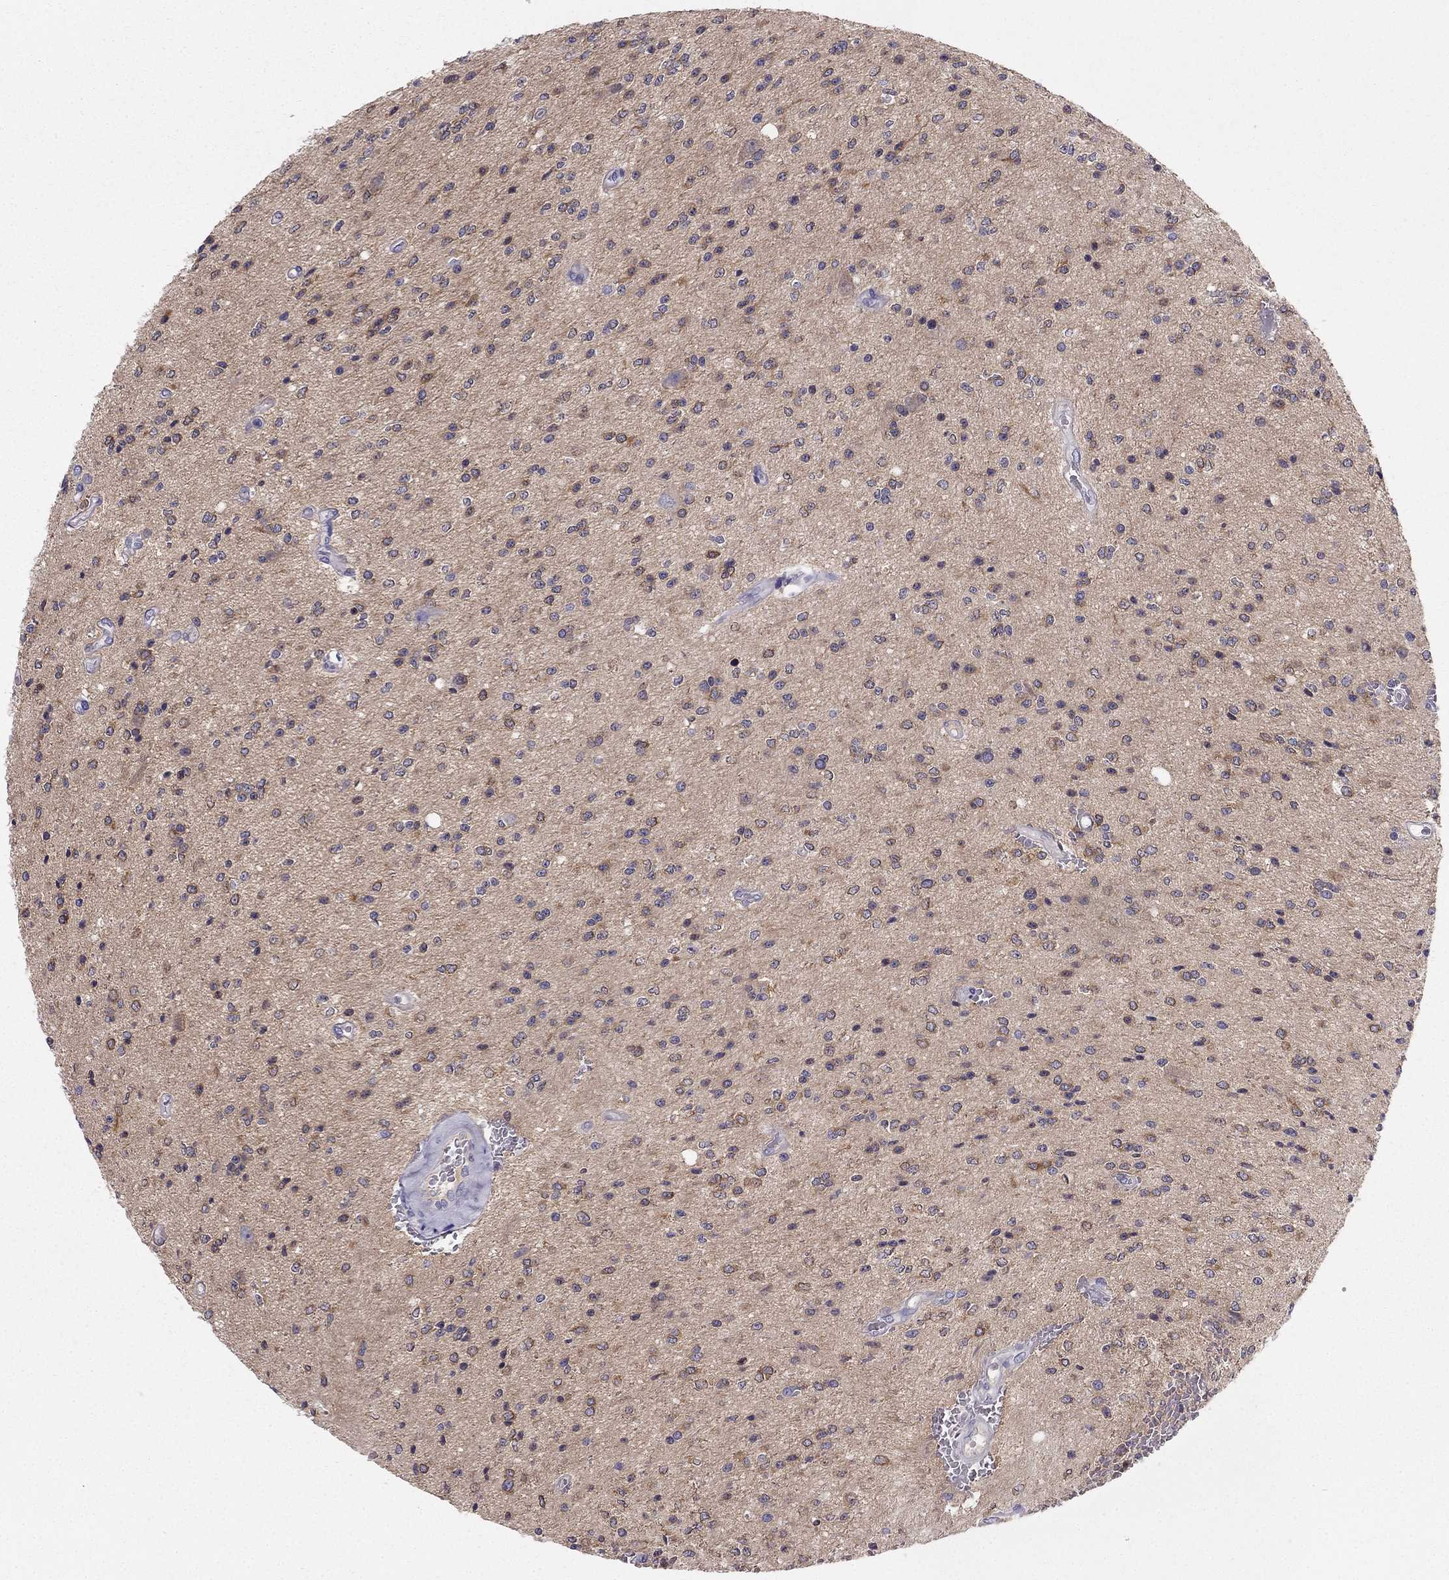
{"staining": {"intensity": "negative", "quantity": "none", "location": "none"}, "tissue": "glioma", "cell_type": "Tumor cells", "image_type": "cancer", "snomed": [{"axis": "morphology", "description": "Glioma, malignant, Low grade"}, {"axis": "topography", "description": "Brain"}], "caption": "Glioma was stained to show a protein in brown. There is no significant positivity in tumor cells. (Immunohistochemistry (ihc), brightfield microscopy, high magnification).", "gene": "SYT5", "patient": {"sex": "male", "age": 67}}